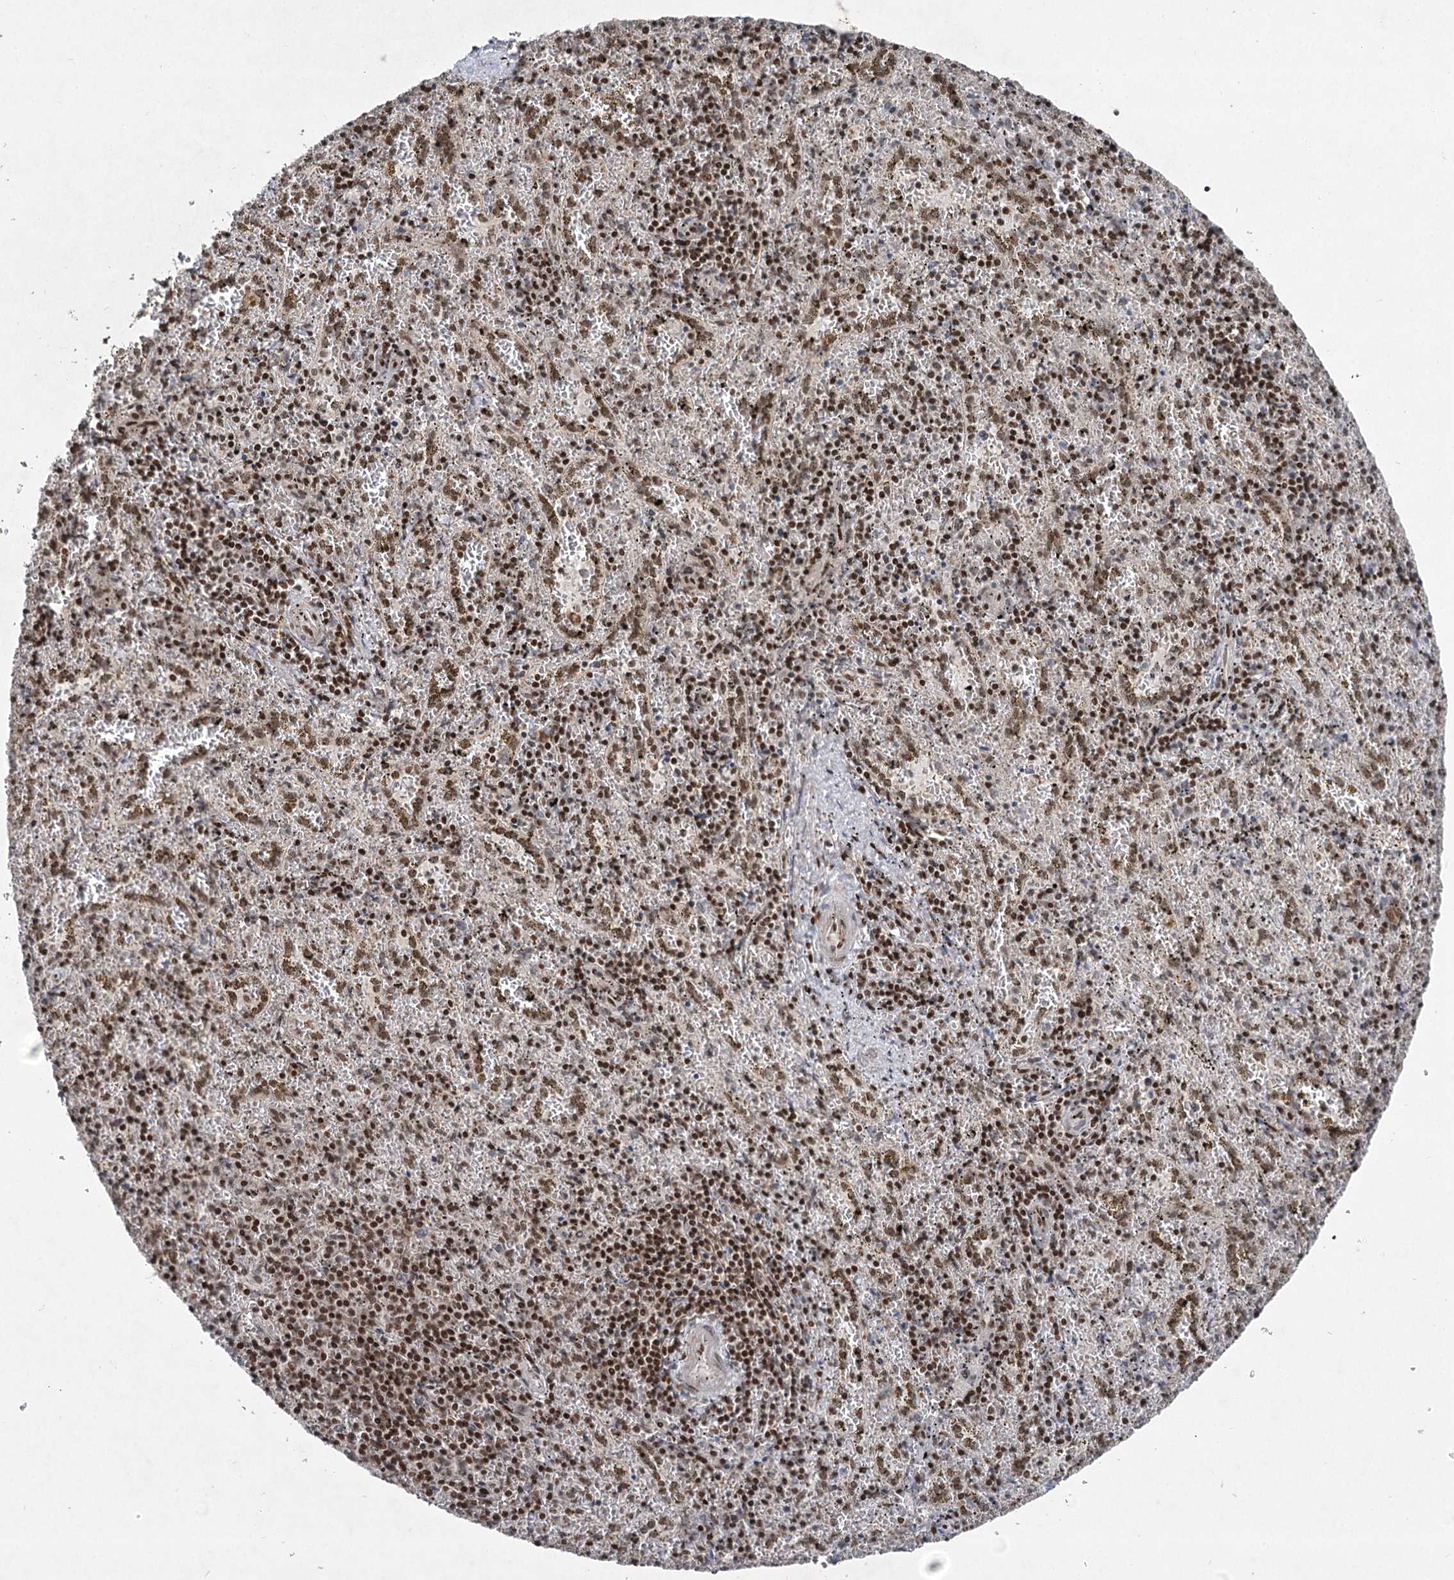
{"staining": {"intensity": "moderate", "quantity": "25%-75%", "location": "nuclear"}, "tissue": "spleen", "cell_type": "Cells in red pulp", "image_type": "normal", "snomed": [{"axis": "morphology", "description": "Normal tissue, NOS"}, {"axis": "topography", "description": "Spleen"}], "caption": "Immunohistochemical staining of unremarkable human spleen exhibits medium levels of moderate nuclear positivity in approximately 25%-75% of cells in red pulp. Nuclei are stained in blue.", "gene": "CGGBP1", "patient": {"sex": "male", "age": 11}}